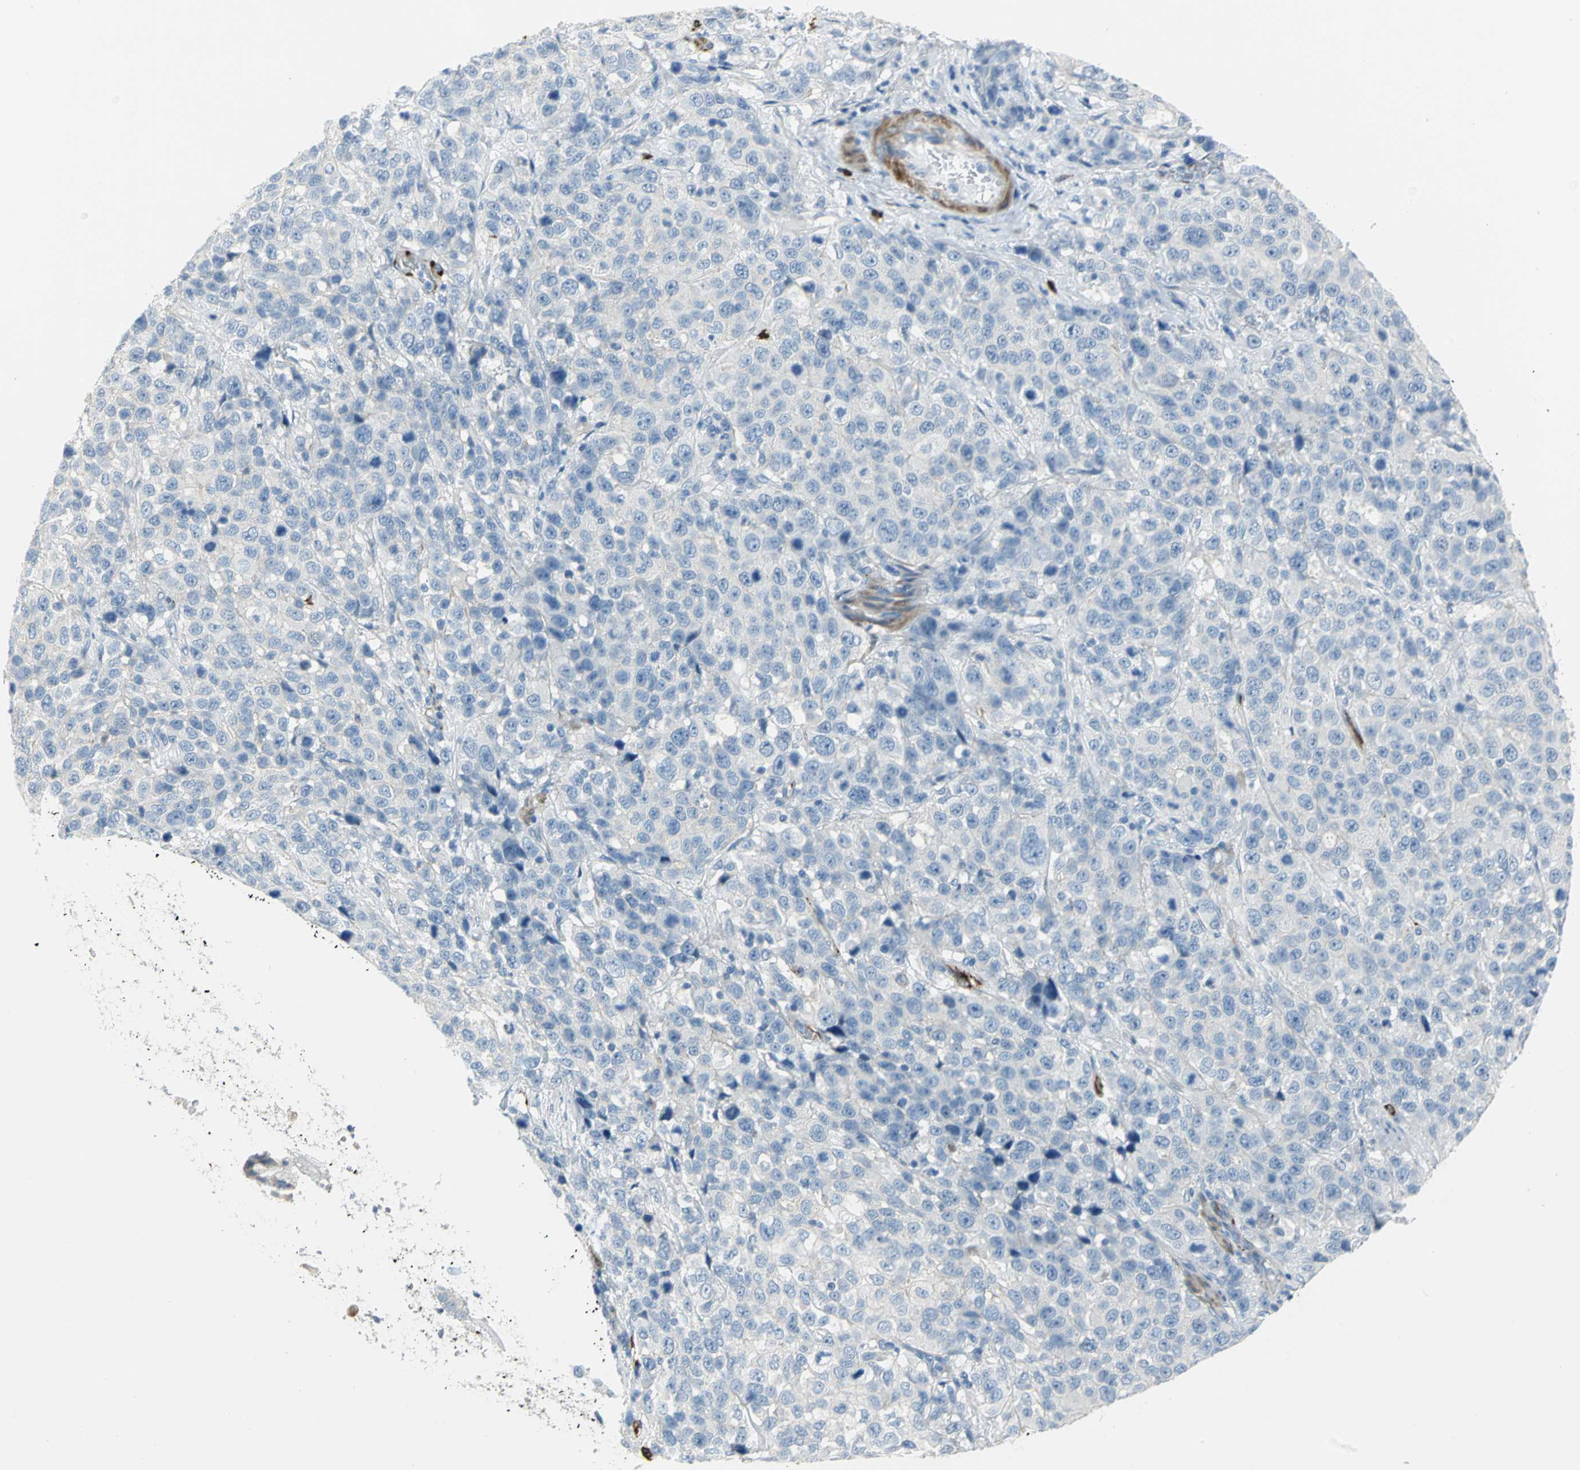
{"staining": {"intensity": "negative", "quantity": "none", "location": "none"}, "tissue": "stomach cancer", "cell_type": "Tumor cells", "image_type": "cancer", "snomed": [{"axis": "morphology", "description": "Normal tissue, NOS"}, {"axis": "morphology", "description": "Adenocarcinoma, NOS"}, {"axis": "topography", "description": "Stomach"}], "caption": "An immunohistochemistry image of stomach cancer is shown. There is no staining in tumor cells of stomach cancer.", "gene": "ALOX15", "patient": {"sex": "male", "age": 48}}